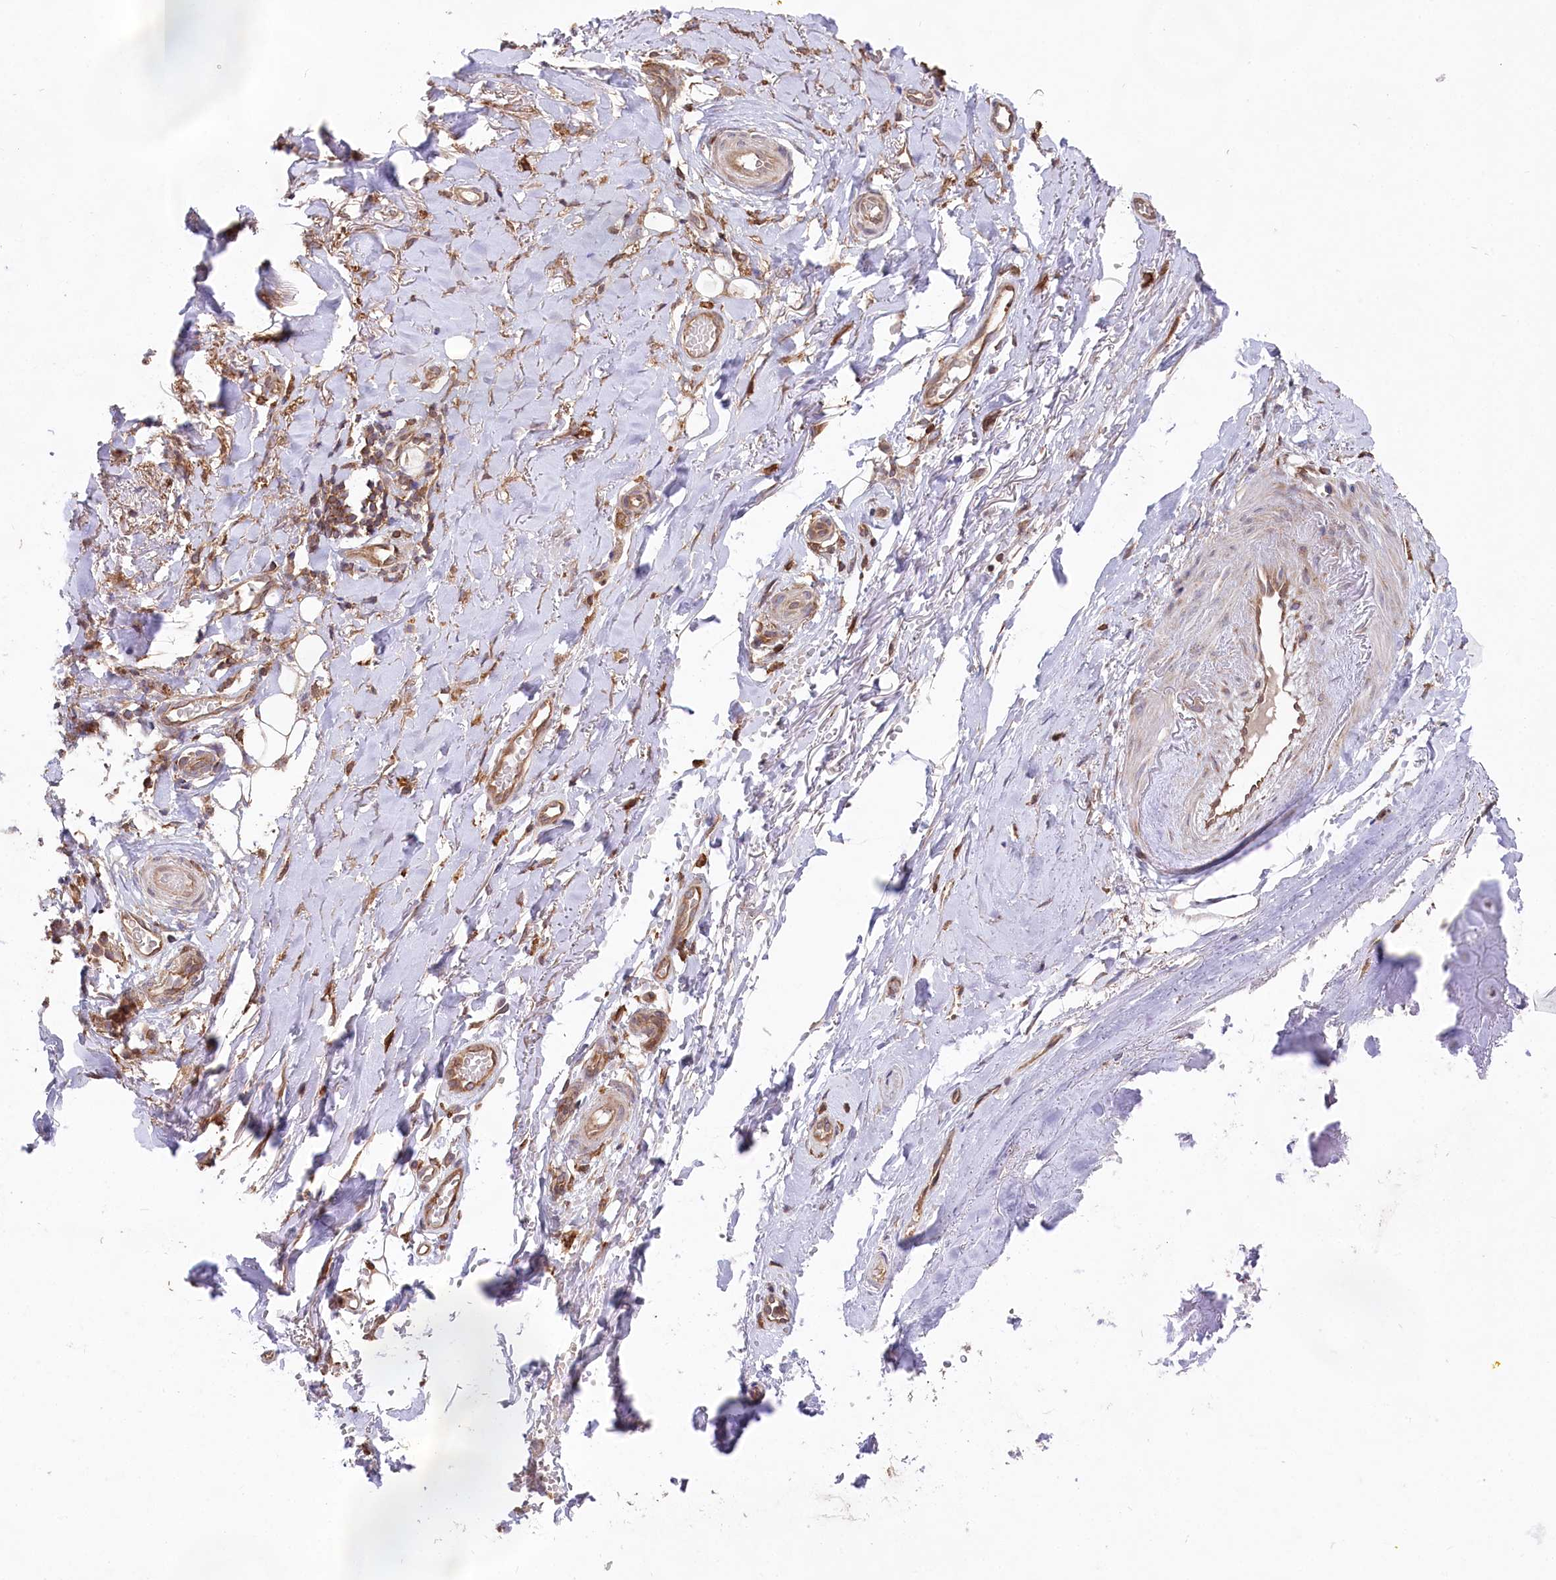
{"staining": {"intensity": "moderate", "quantity": "25%-75%", "location": "cytoplasmic/membranous"}, "tissue": "adipose tissue", "cell_type": "Adipocytes", "image_type": "normal", "snomed": [{"axis": "morphology", "description": "Normal tissue, NOS"}, {"axis": "morphology", "description": "Basal cell carcinoma"}, {"axis": "topography", "description": "Skin"}], "caption": "Normal adipose tissue reveals moderate cytoplasmic/membranous expression in about 25%-75% of adipocytes, visualized by immunohistochemistry. (IHC, brightfield microscopy, high magnification).", "gene": "PPP1R21", "patient": {"sex": "female", "age": 89}}